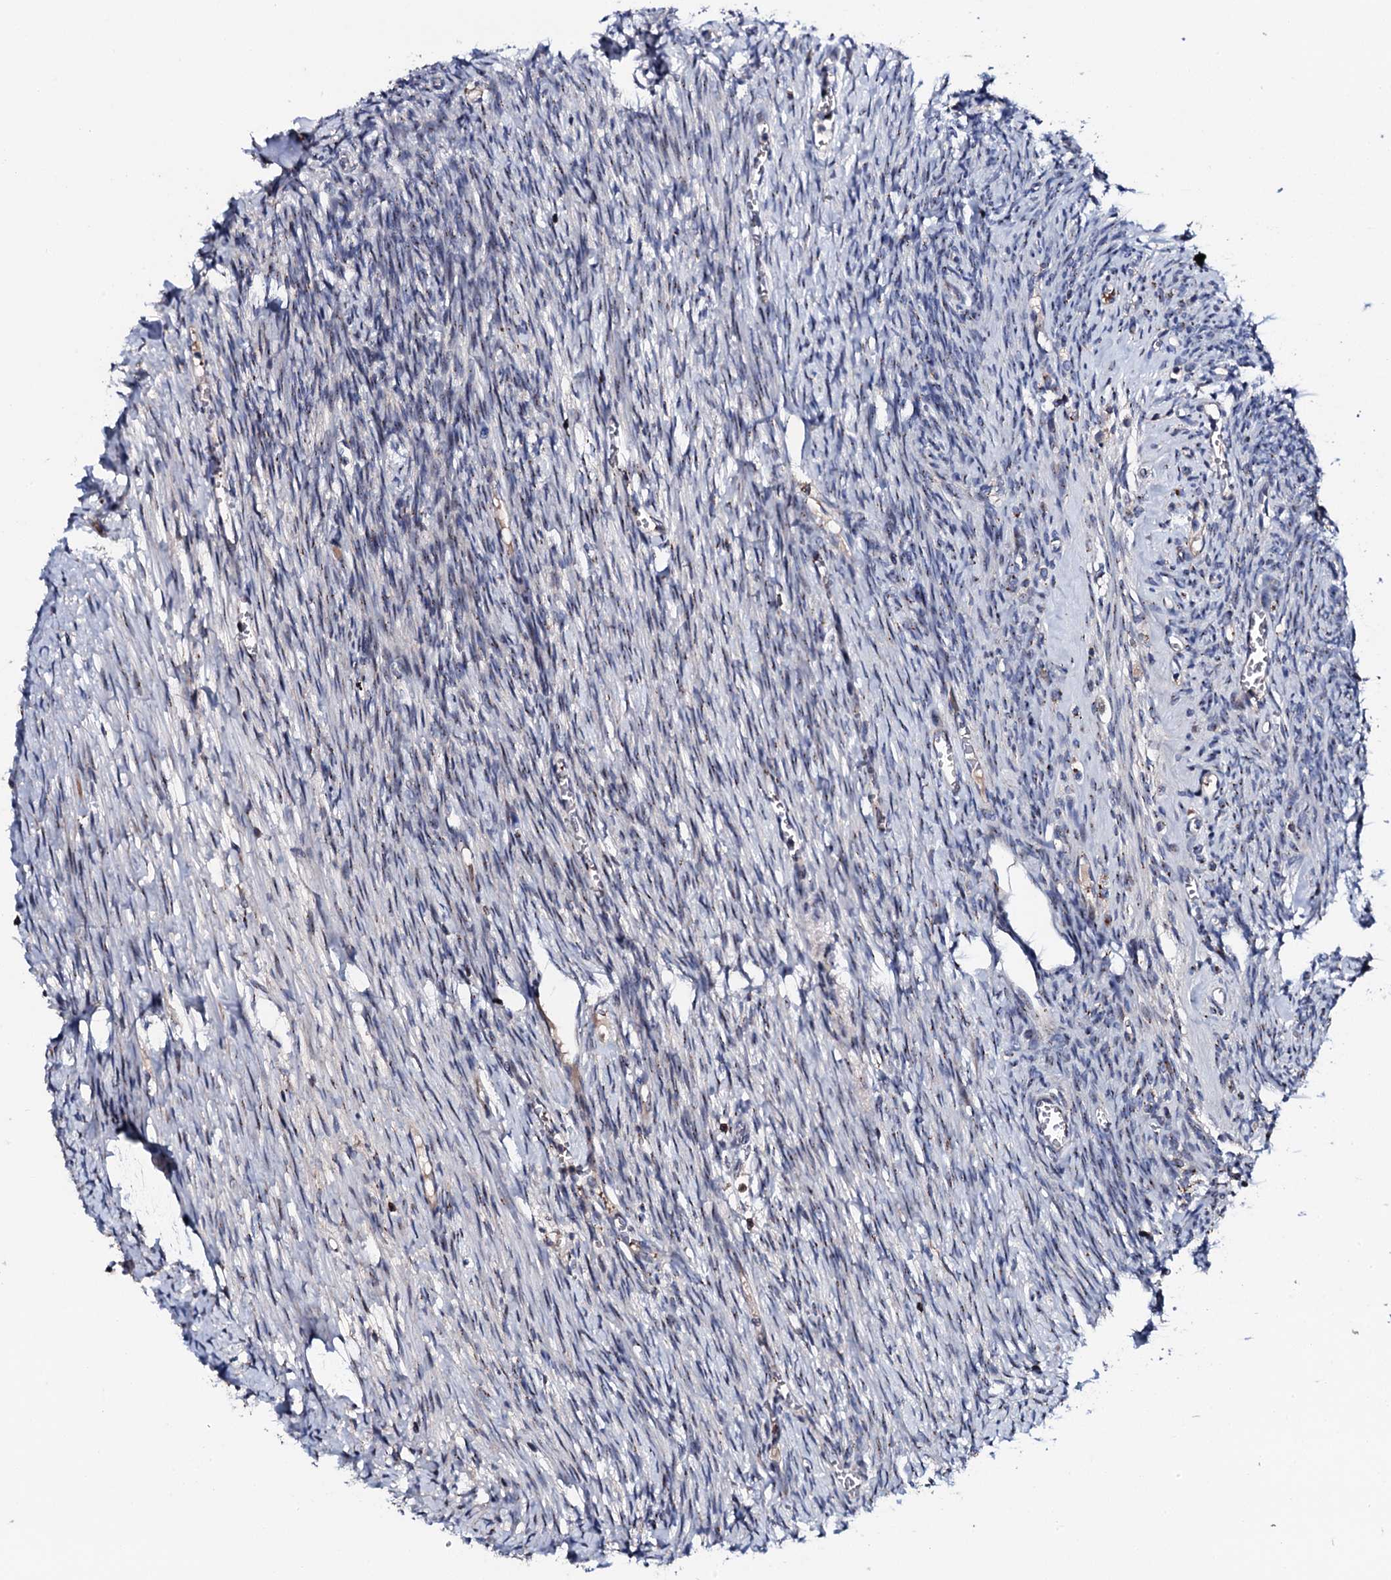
{"staining": {"intensity": "moderate", "quantity": ">75%", "location": "cytoplasmic/membranous"}, "tissue": "ovary", "cell_type": "Follicle cells", "image_type": "normal", "snomed": [{"axis": "morphology", "description": "Normal tissue, NOS"}, {"axis": "topography", "description": "Ovary"}], "caption": "A brown stain highlights moderate cytoplasmic/membranous positivity of a protein in follicle cells of benign human ovary. Using DAB (brown) and hematoxylin (blue) stains, captured at high magnification using brightfield microscopy.", "gene": "PLET1", "patient": {"sex": "female", "age": 44}}